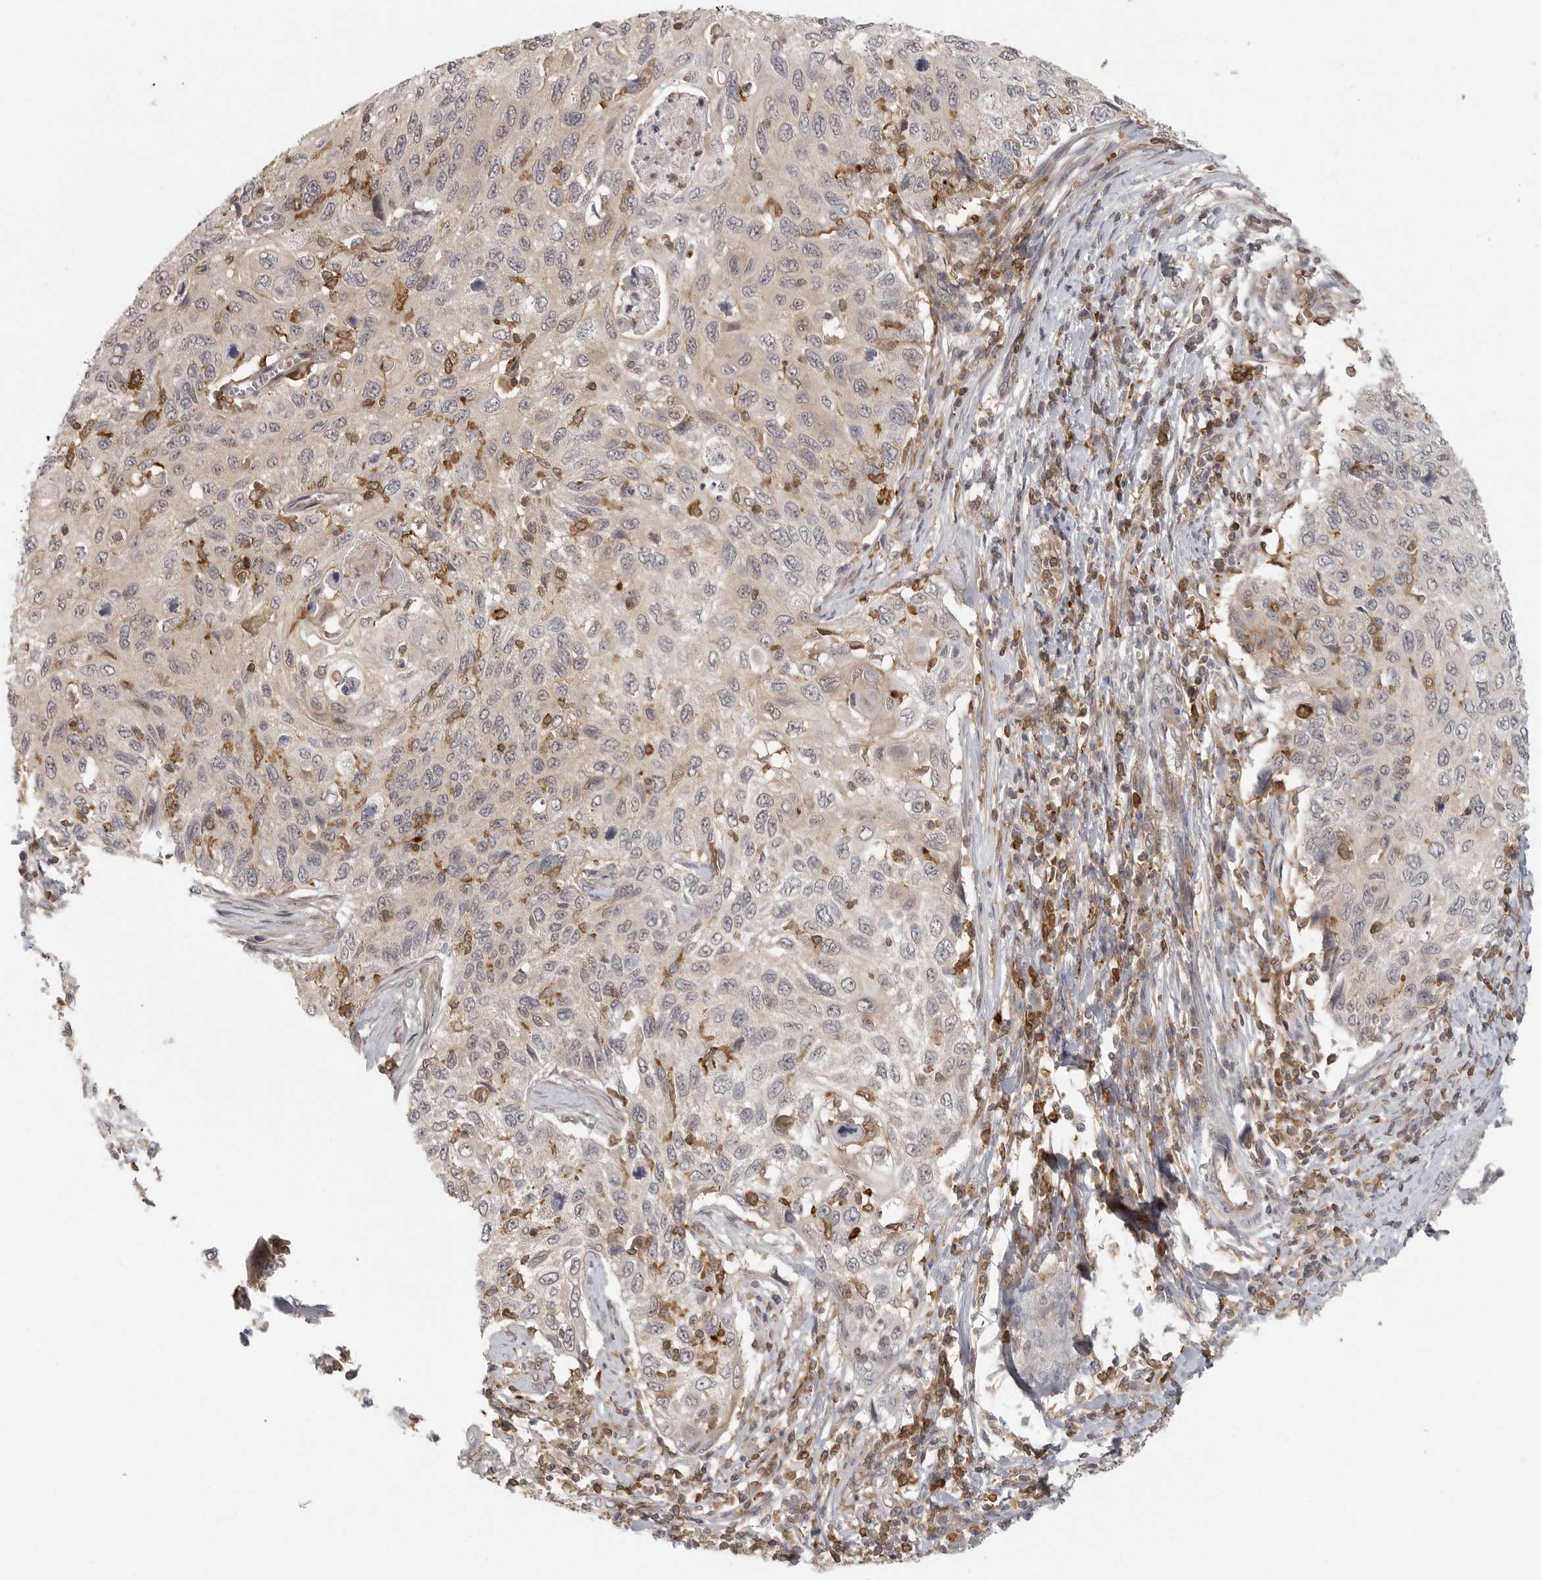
{"staining": {"intensity": "negative", "quantity": "none", "location": "none"}, "tissue": "cervical cancer", "cell_type": "Tumor cells", "image_type": "cancer", "snomed": [{"axis": "morphology", "description": "Squamous cell carcinoma, NOS"}, {"axis": "topography", "description": "Cervix"}], "caption": "This is a micrograph of immunohistochemistry (IHC) staining of cervical cancer (squamous cell carcinoma), which shows no expression in tumor cells.", "gene": "DBNL", "patient": {"sex": "female", "age": 70}}